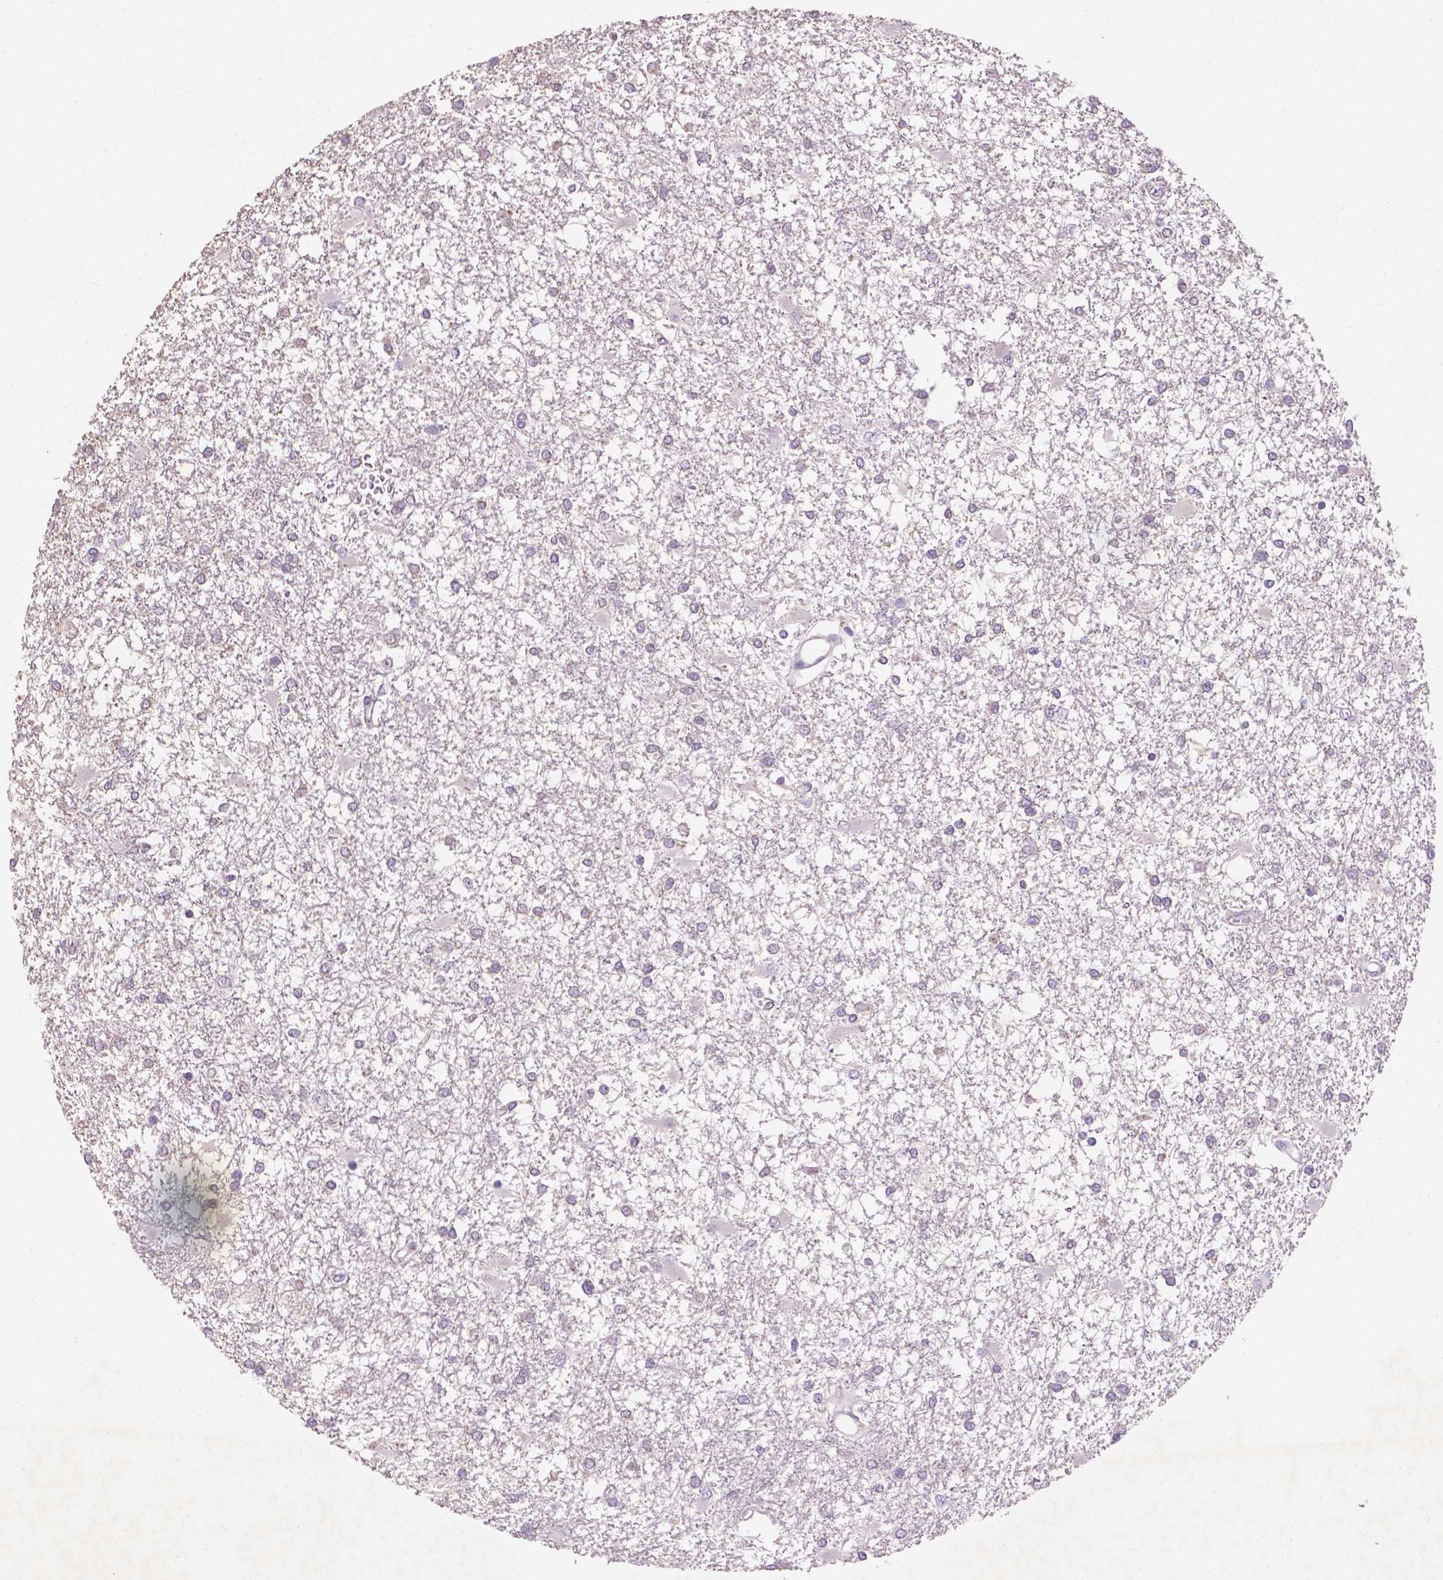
{"staining": {"intensity": "negative", "quantity": "none", "location": "none"}, "tissue": "glioma", "cell_type": "Tumor cells", "image_type": "cancer", "snomed": [{"axis": "morphology", "description": "Glioma, malignant, High grade"}, {"axis": "topography", "description": "Cerebral cortex"}], "caption": "There is no significant expression in tumor cells of glioma.", "gene": "SBSN", "patient": {"sex": "male", "age": 79}}